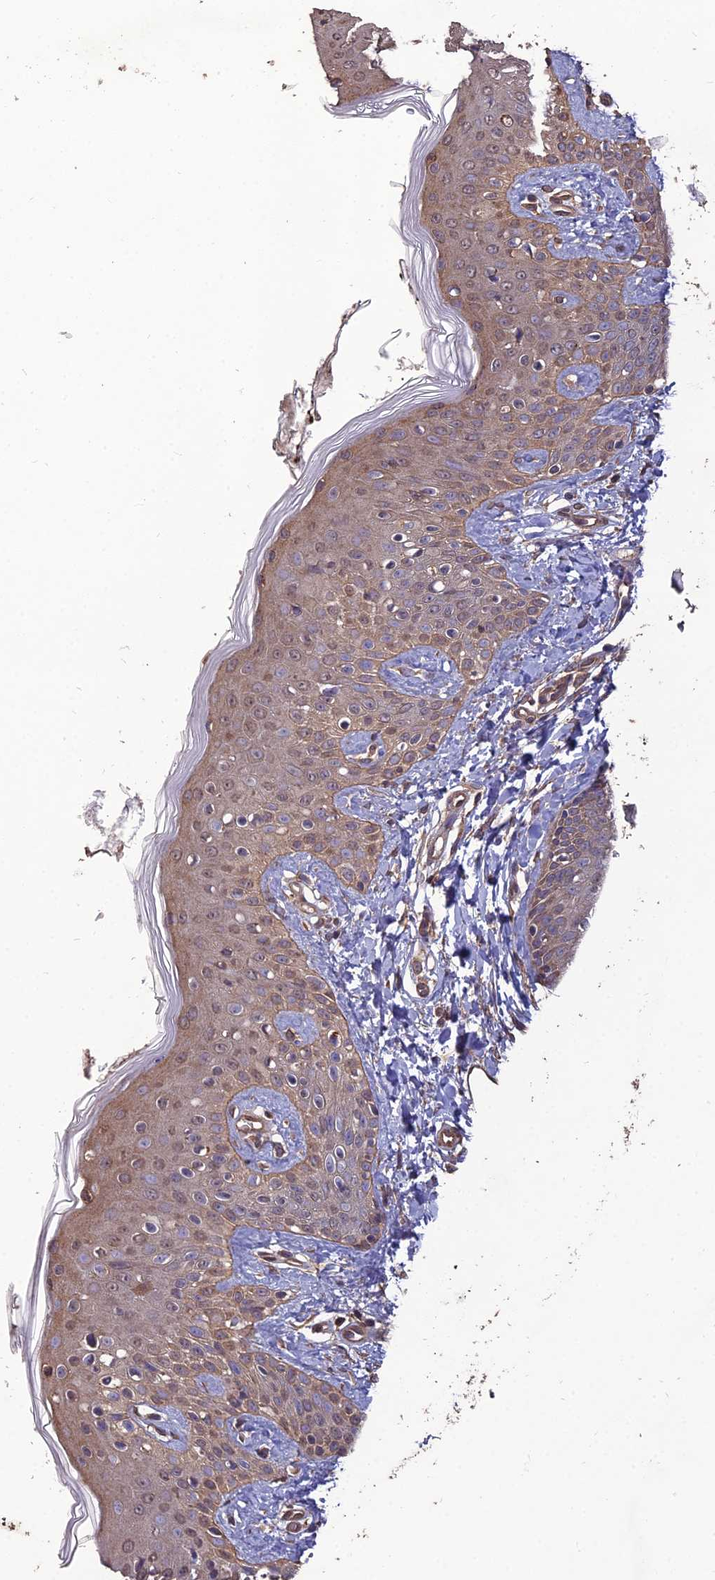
{"staining": {"intensity": "weak", "quantity": ">75%", "location": "cytoplasmic/membranous"}, "tissue": "skin", "cell_type": "Fibroblasts", "image_type": "normal", "snomed": [{"axis": "morphology", "description": "Normal tissue, NOS"}, {"axis": "topography", "description": "Skin"}], "caption": "Unremarkable skin exhibits weak cytoplasmic/membranous positivity in approximately >75% of fibroblasts The protein of interest is shown in brown color, while the nuclei are stained blue..", "gene": "ATP6V0A2", "patient": {"sex": "male", "age": 16}}